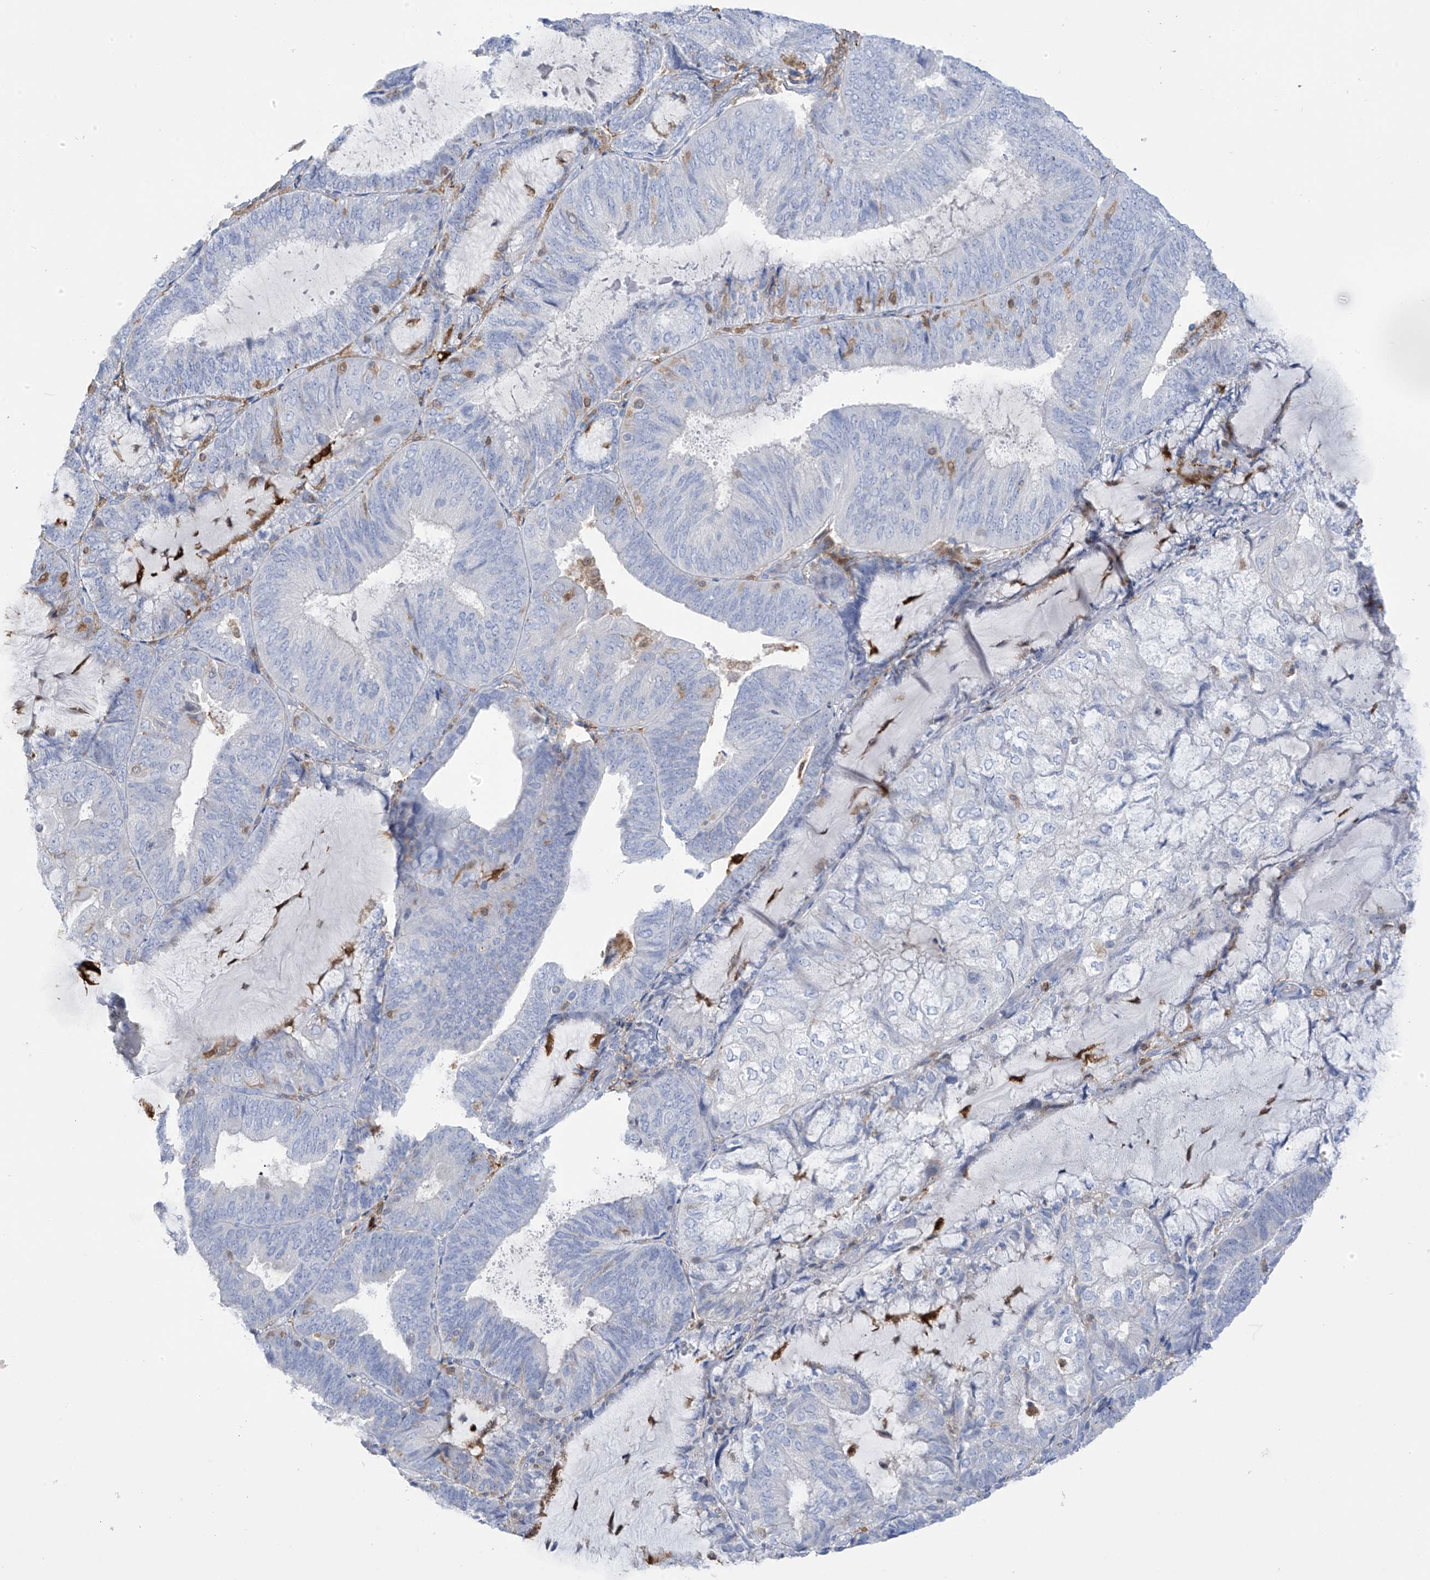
{"staining": {"intensity": "negative", "quantity": "none", "location": "none"}, "tissue": "endometrial cancer", "cell_type": "Tumor cells", "image_type": "cancer", "snomed": [{"axis": "morphology", "description": "Adenocarcinoma, NOS"}, {"axis": "topography", "description": "Endometrium"}], "caption": "The IHC photomicrograph has no significant staining in tumor cells of endometrial cancer tissue.", "gene": "TRMT2B", "patient": {"sex": "female", "age": 81}}